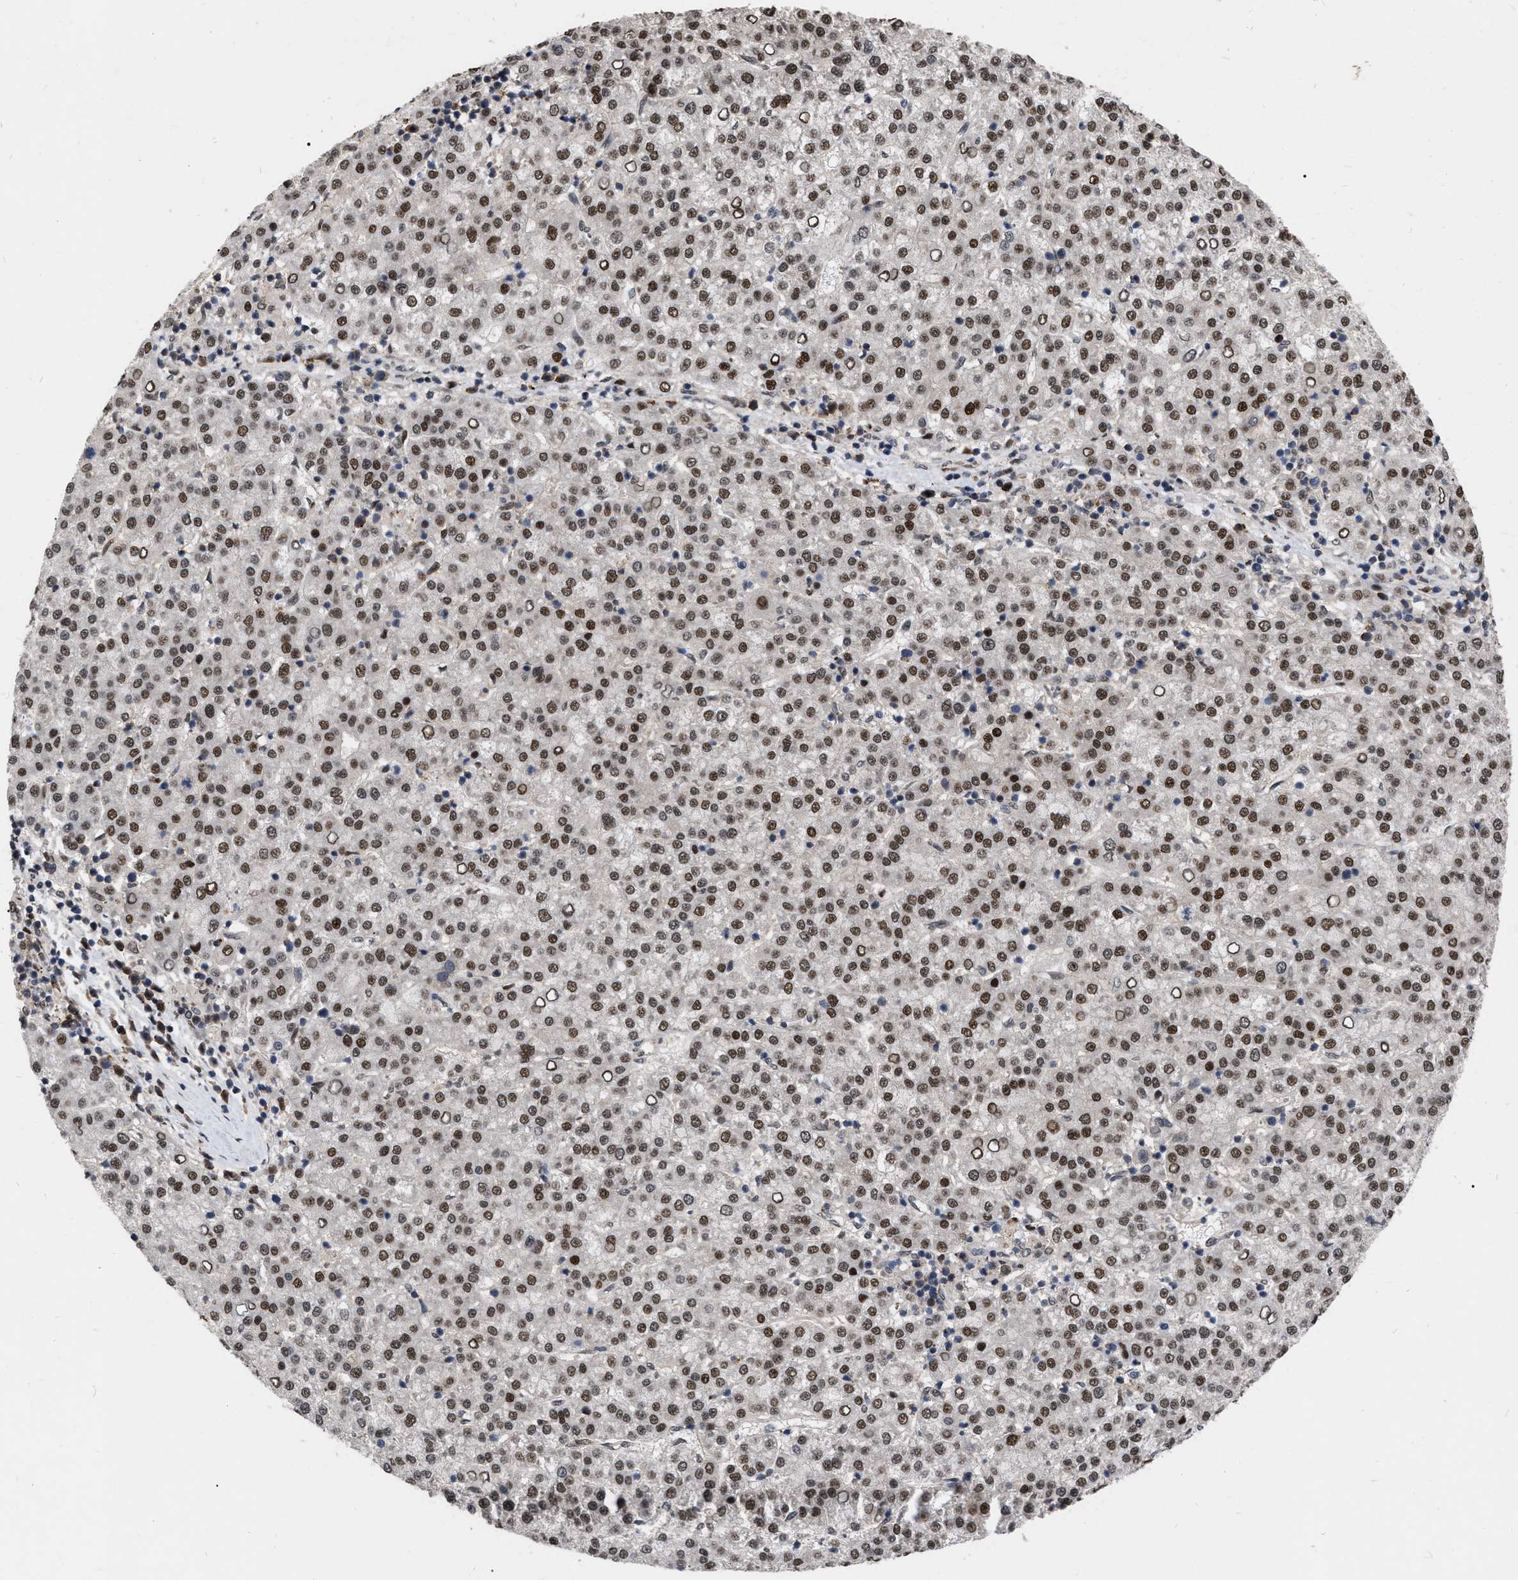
{"staining": {"intensity": "moderate", "quantity": "25%-75%", "location": "nuclear"}, "tissue": "liver cancer", "cell_type": "Tumor cells", "image_type": "cancer", "snomed": [{"axis": "morphology", "description": "Carcinoma, Hepatocellular, NOS"}, {"axis": "topography", "description": "Liver"}], "caption": "Brown immunohistochemical staining in liver hepatocellular carcinoma displays moderate nuclear positivity in about 25%-75% of tumor cells.", "gene": "MDM4", "patient": {"sex": "female", "age": 58}}